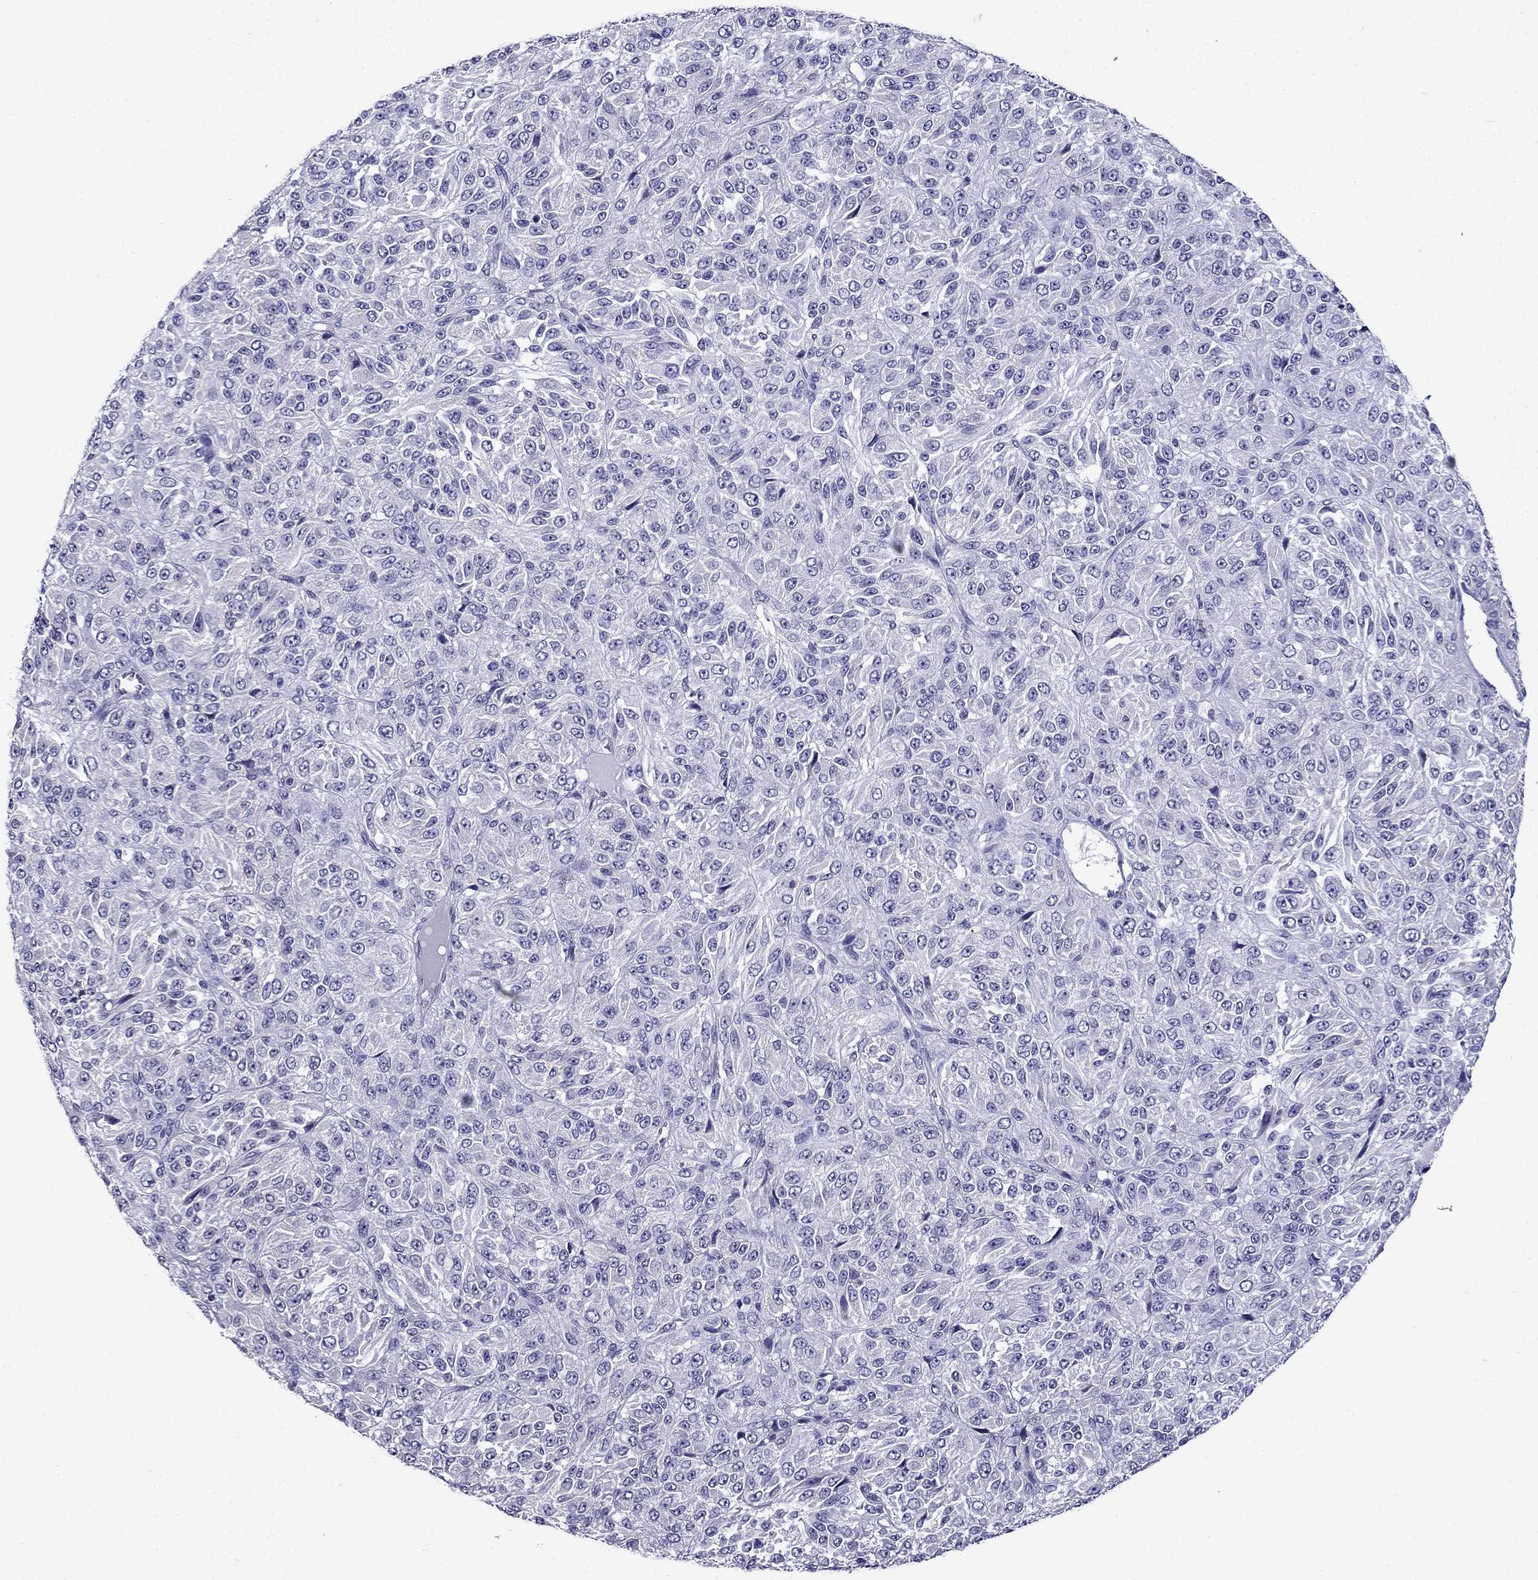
{"staining": {"intensity": "negative", "quantity": "none", "location": "none"}, "tissue": "melanoma", "cell_type": "Tumor cells", "image_type": "cancer", "snomed": [{"axis": "morphology", "description": "Malignant melanoma, Metastatic site"}, {"axis": "topography", "description": "Brain"}], "caption": "The immunohistochemistry micrograph has no significant positivity in tumor cells of melanoma tissue.", "gene": "DNAH17", "patient": {"sex": "female", "age": 56}}